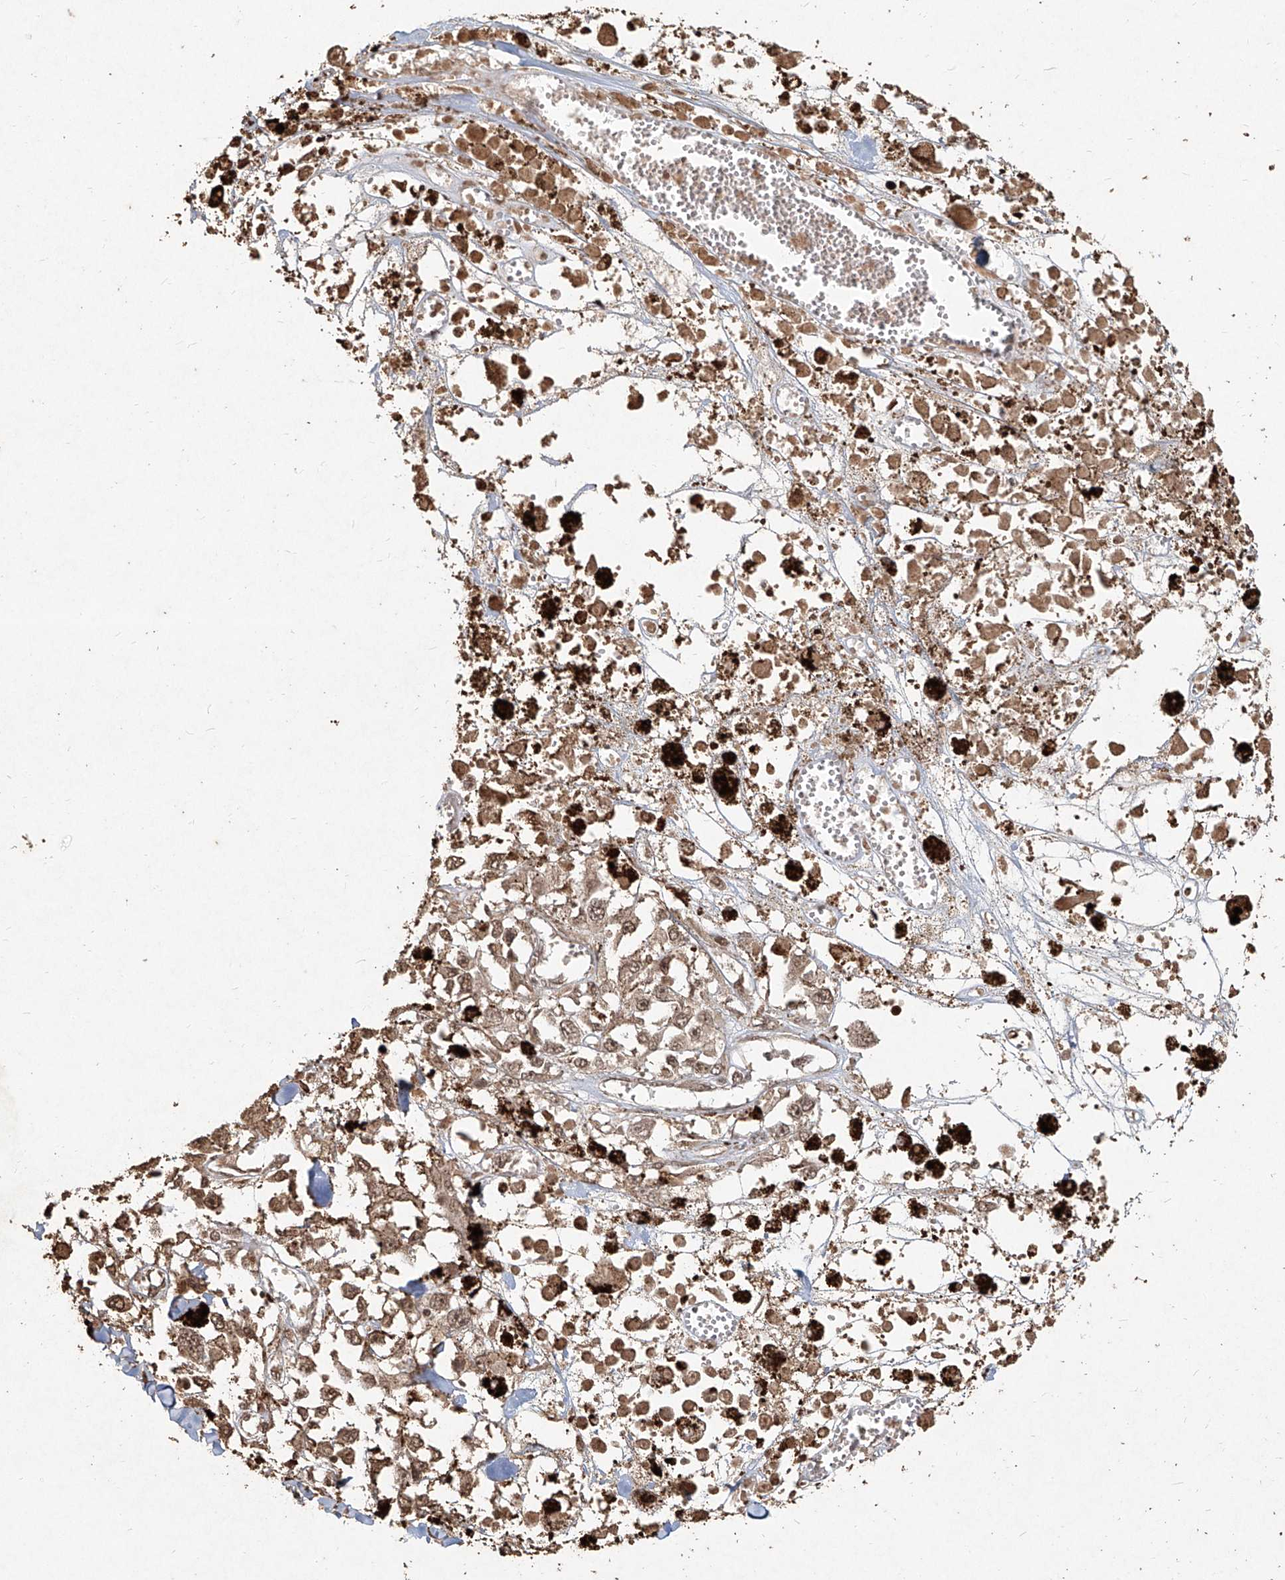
{"staining": {"intensity": "weak", "quantity": ">75%", "location": "nuclear"}, "tissue": "melanoma", "cell_type": "Tumor cells", "image_type": "cancer", "snomed": [{"axis": "morphology", "description": "Malignant melanoma, Metastatic site"}, {"axis": "topography", "description": "Lymph node"}], "caption": "Melanoma stained with DAB immunohistochemistry (IHC) shows low levels of weak nuclear staining in approximately >75% of tumor cells.", "gene": "UBE2K", "patient": {"sex": "male", "age": 59}}